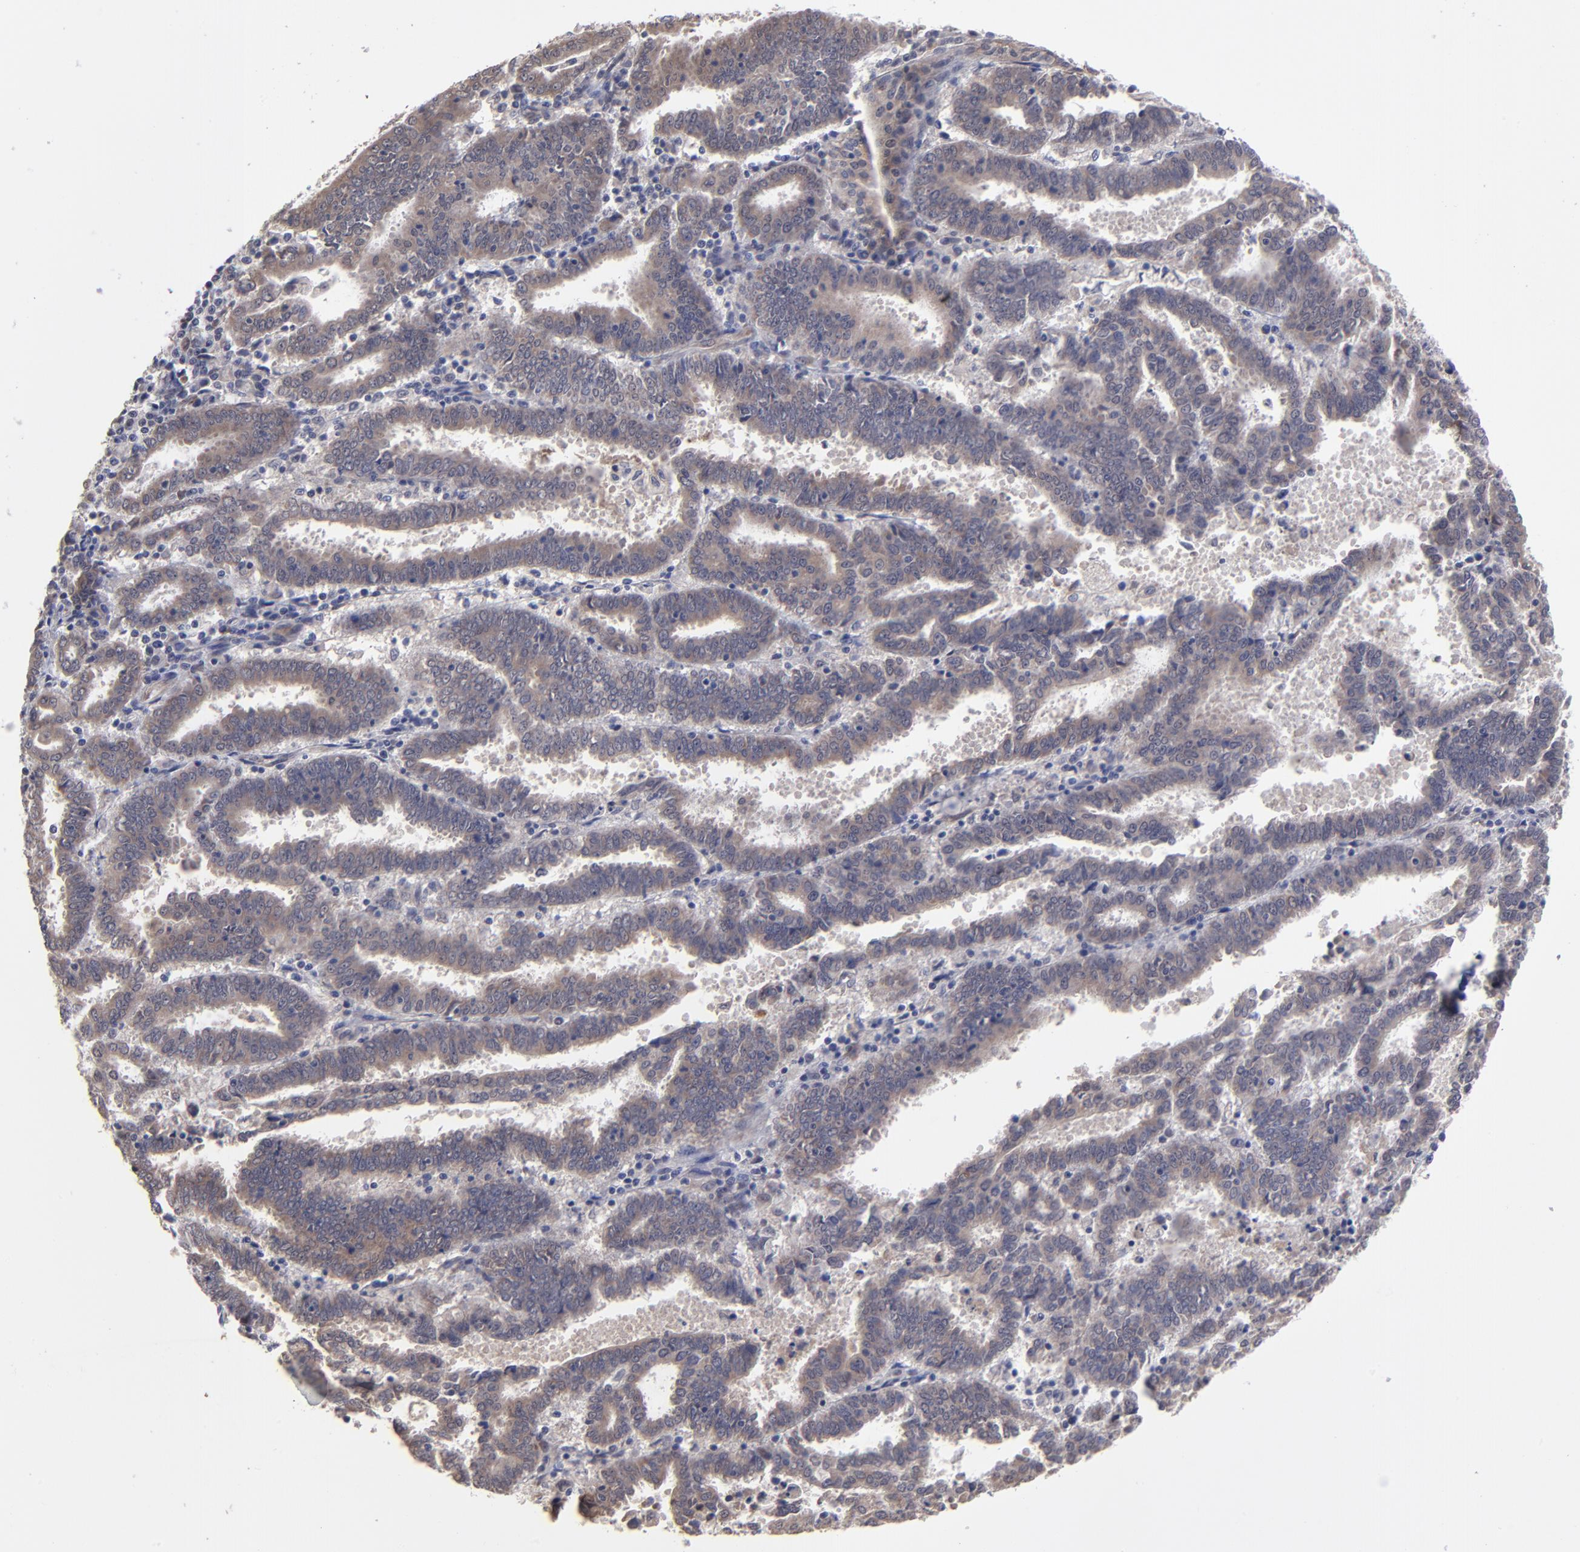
{"staining": {"intensity": "weak", "quantity": ">75%", "location": "cytoplasmic/membranous"}, "tissue": "endometrial cancer", "cell_type": "Tumor cells", "image_type": "cancer", "snomed": [{"axis": "morphology", "description": "Adenocarcinoma, NOS"}, {"axis": "topography", "description": "Uterus"}], "caption": "Brown immunohistochemical staining in human endometrial adenocarcinoma reveals weak cytoplasmic/membranous expression in approximately >75% of tumor cells.", "gene": "CHL1", "patient": {"sex": "female", "age": 83}}